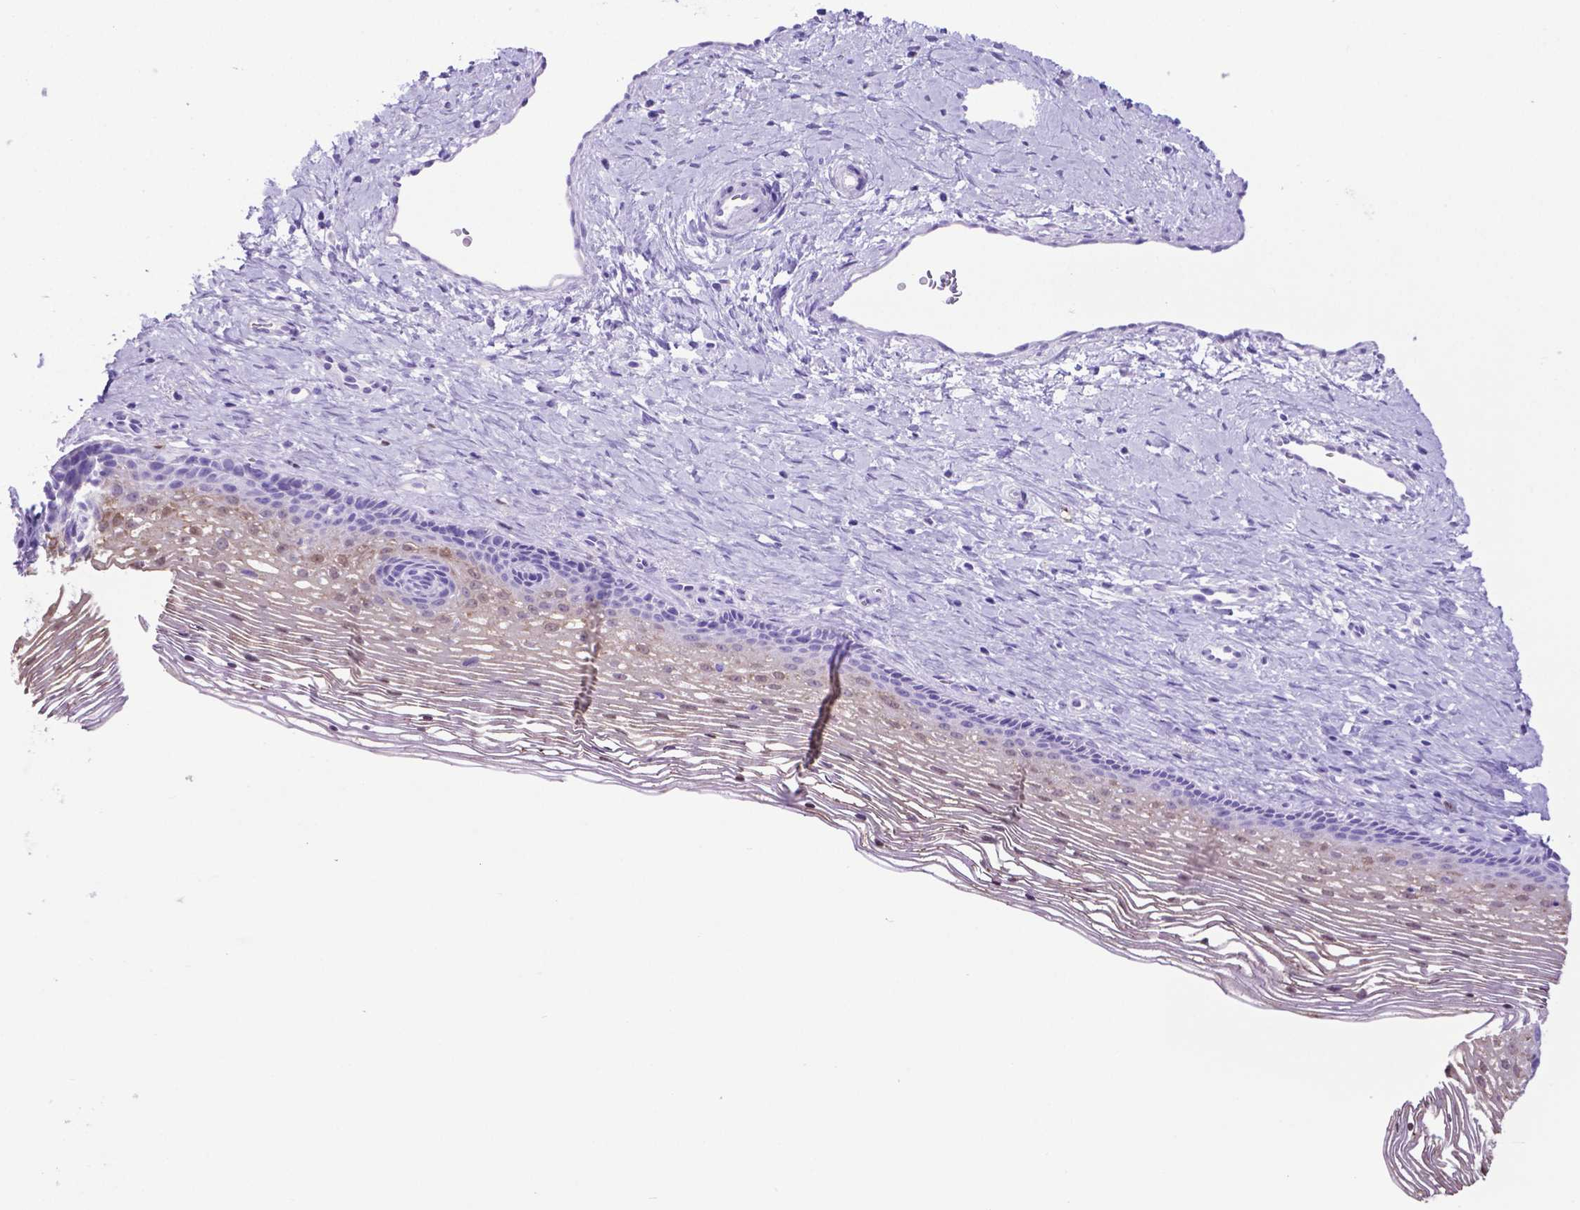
{"staining": {"intensity": "negative", "quantity": "none", "location": "none"}, "tissue": "cervix", "cell_type": "Glandular cells", "image_type": "normal", "snomed": [{"axis": "morphology", "description": "Normal tissue, NOS"}, {"axis": "topography", "description": "Cervix"}], "caption": "This image is of unremarkable cervix stained with IHC to label a protein in brown with the nuclei are counter-stained blue. There is no expression in glandular cells.", "gene": "LZTR1", "patient": {"sex": "female", "age": 34}}